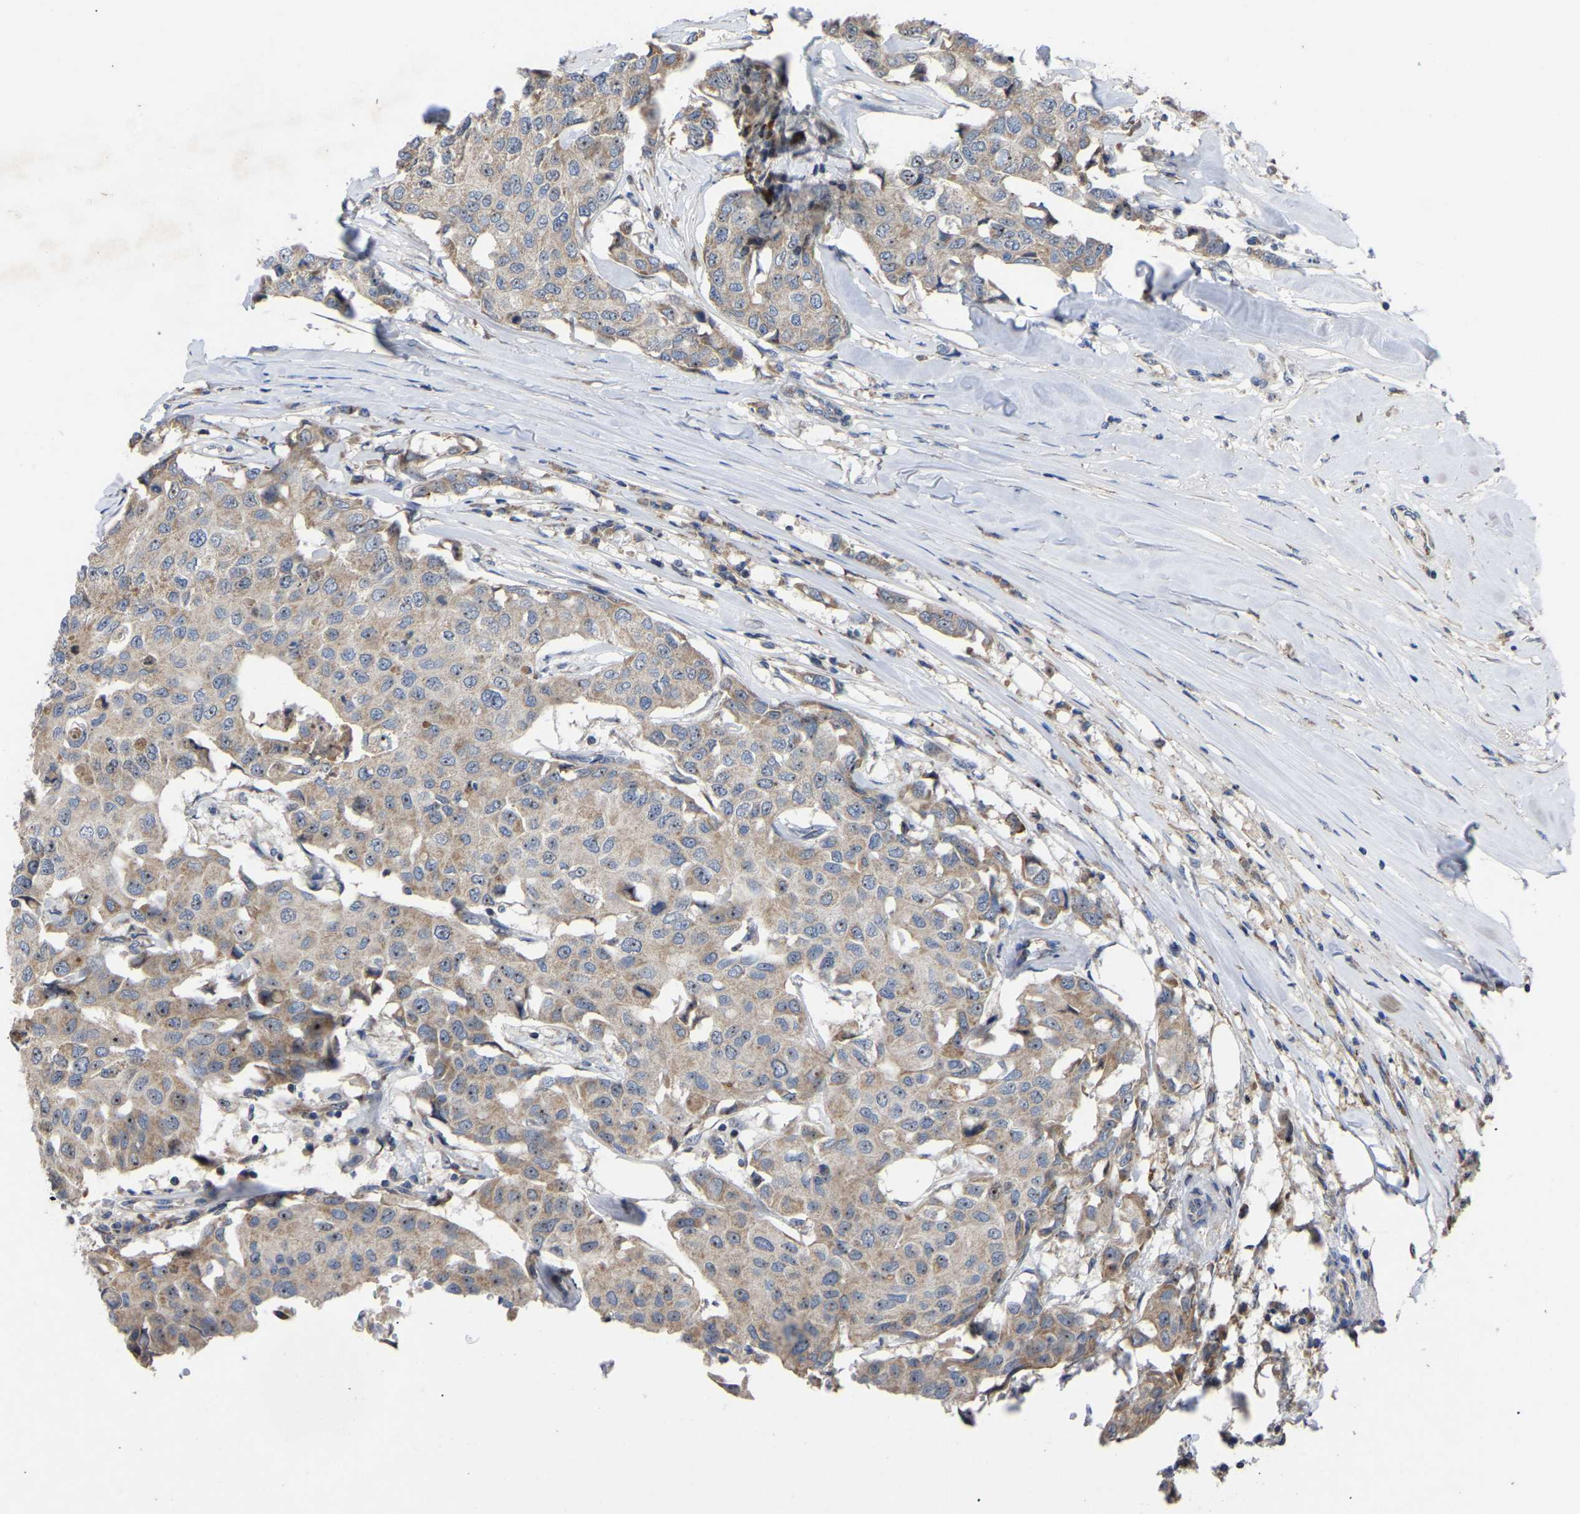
{"staining": {"intensity": "weak", "quantity": ">75%", "location": "cytoplasmic/membranous,nuclear"}, "tissue": "breast cancer", "cell_type": "Tumor cells", "image_type": "cancer", "snomed": [{"axis": "morphology", "description": "Duct carcinoma"}, {"axis": "topography", "description": "Breast"}], "caption": "A photomicrograph showing weak cytoplasmic/membranous and nuclear staining in about >75% of tumor cells in breast cancer (intraductal carcinoma), as visualized by brown immunohistochemical staining.", "gene": "NOP53", "patient": {"sex": "female", "age": 80}}